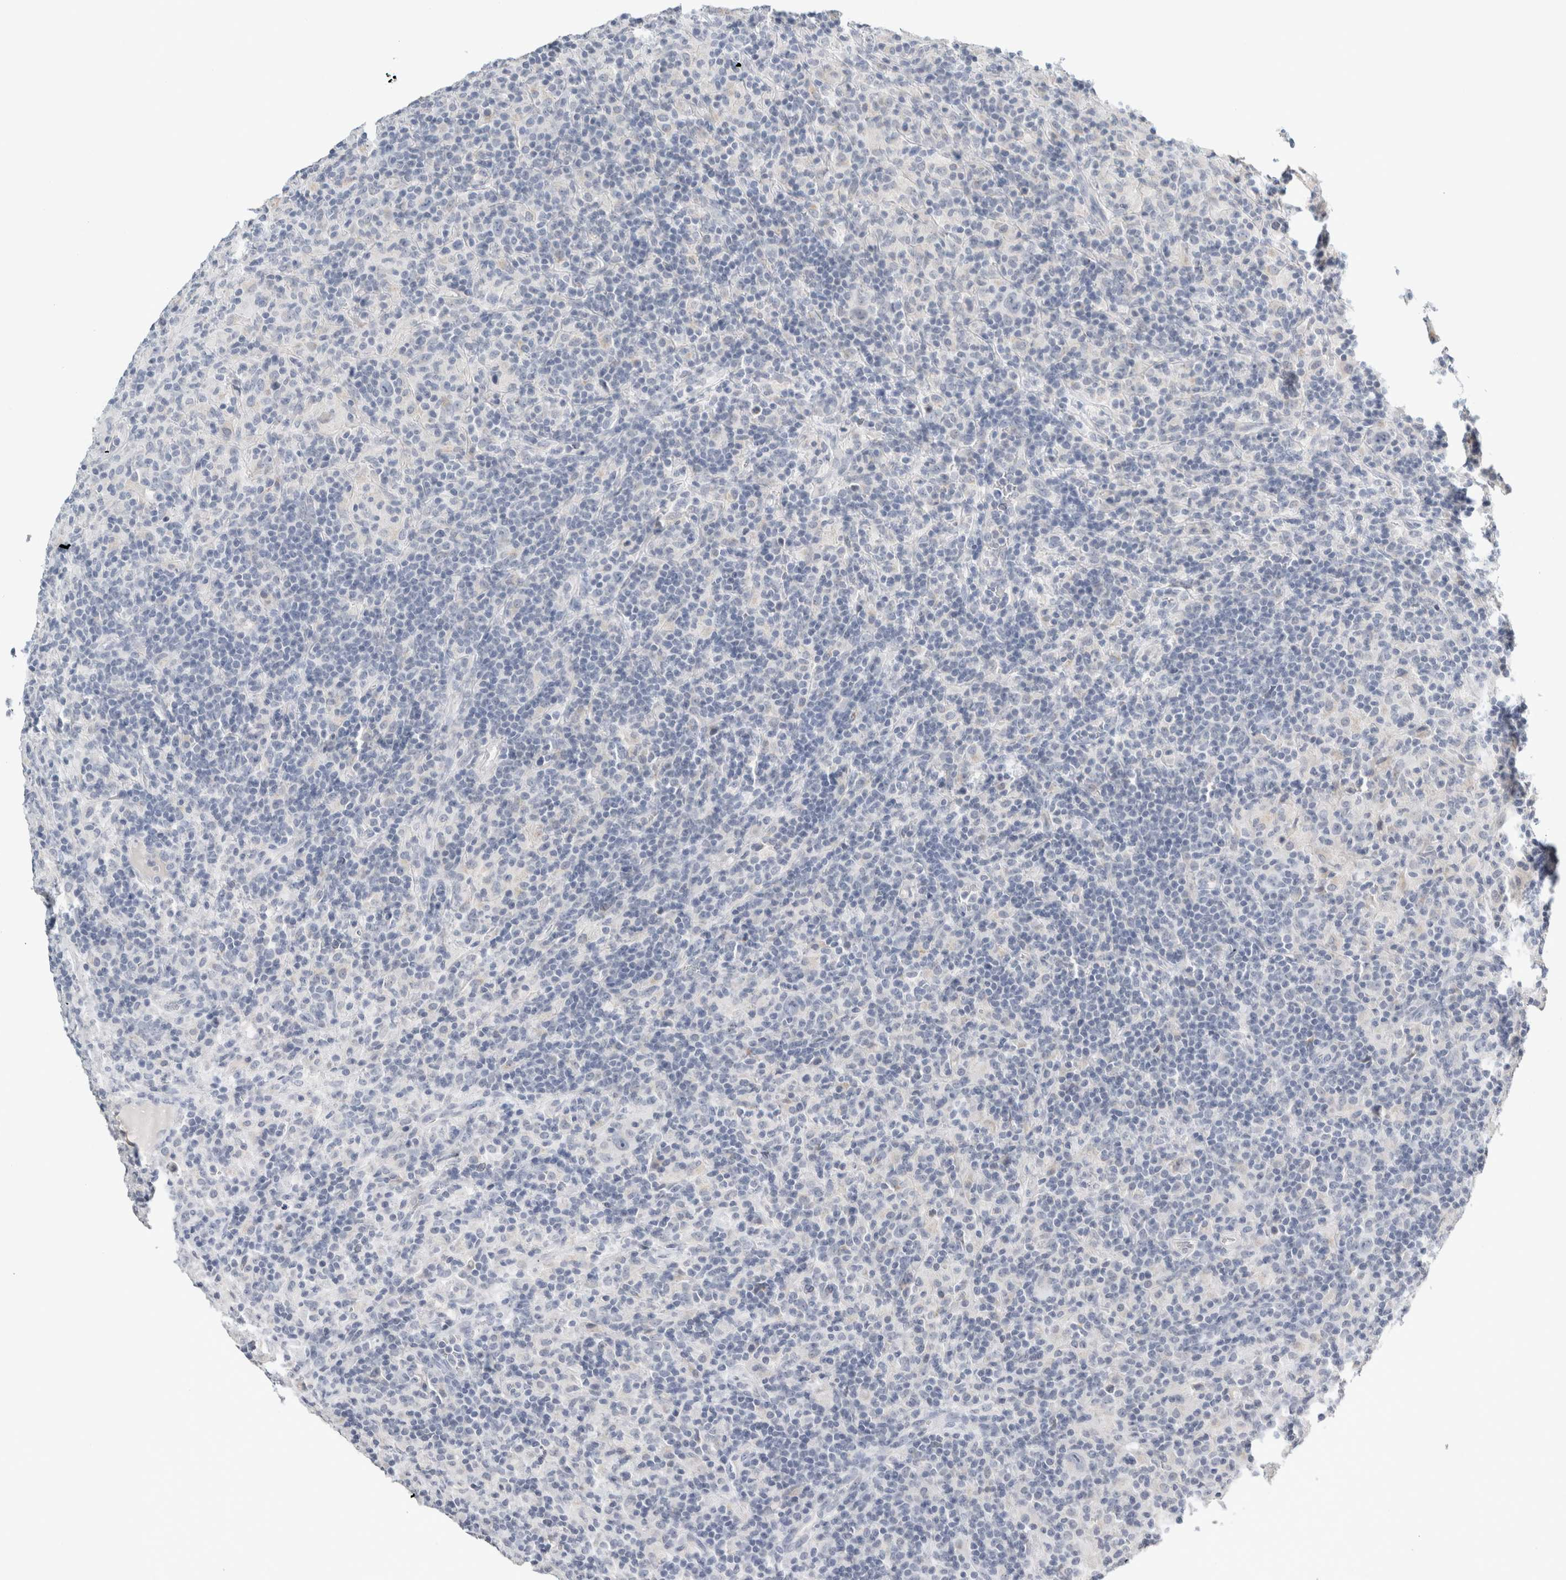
{"staining": {"intensity": "negative", "quantity": "none", "location": "none"}, "tissue": "lymphoma", "cell_type": "Tumor cells", "image_type": "cancer", "snomed": [{"axis": "morphology", "description": "Hodgkin's disease, NOS"}, {"axis": "topography", "description": "Lymph node"}], "caption": "Immunohistochemistry (IHC) histopathology image of human lymphoma stained for a protein (brown), which reveals no positivity in tumor cells. The staining was performed using DAB (3,3'-diaminobenzidine) to visualize the protein expression in brown, while the nuclei were stained in blue with hematoxylin (Magnification: 20x).", "gene": "CRAT", "patient": {"sex": "male", "age": 70}}